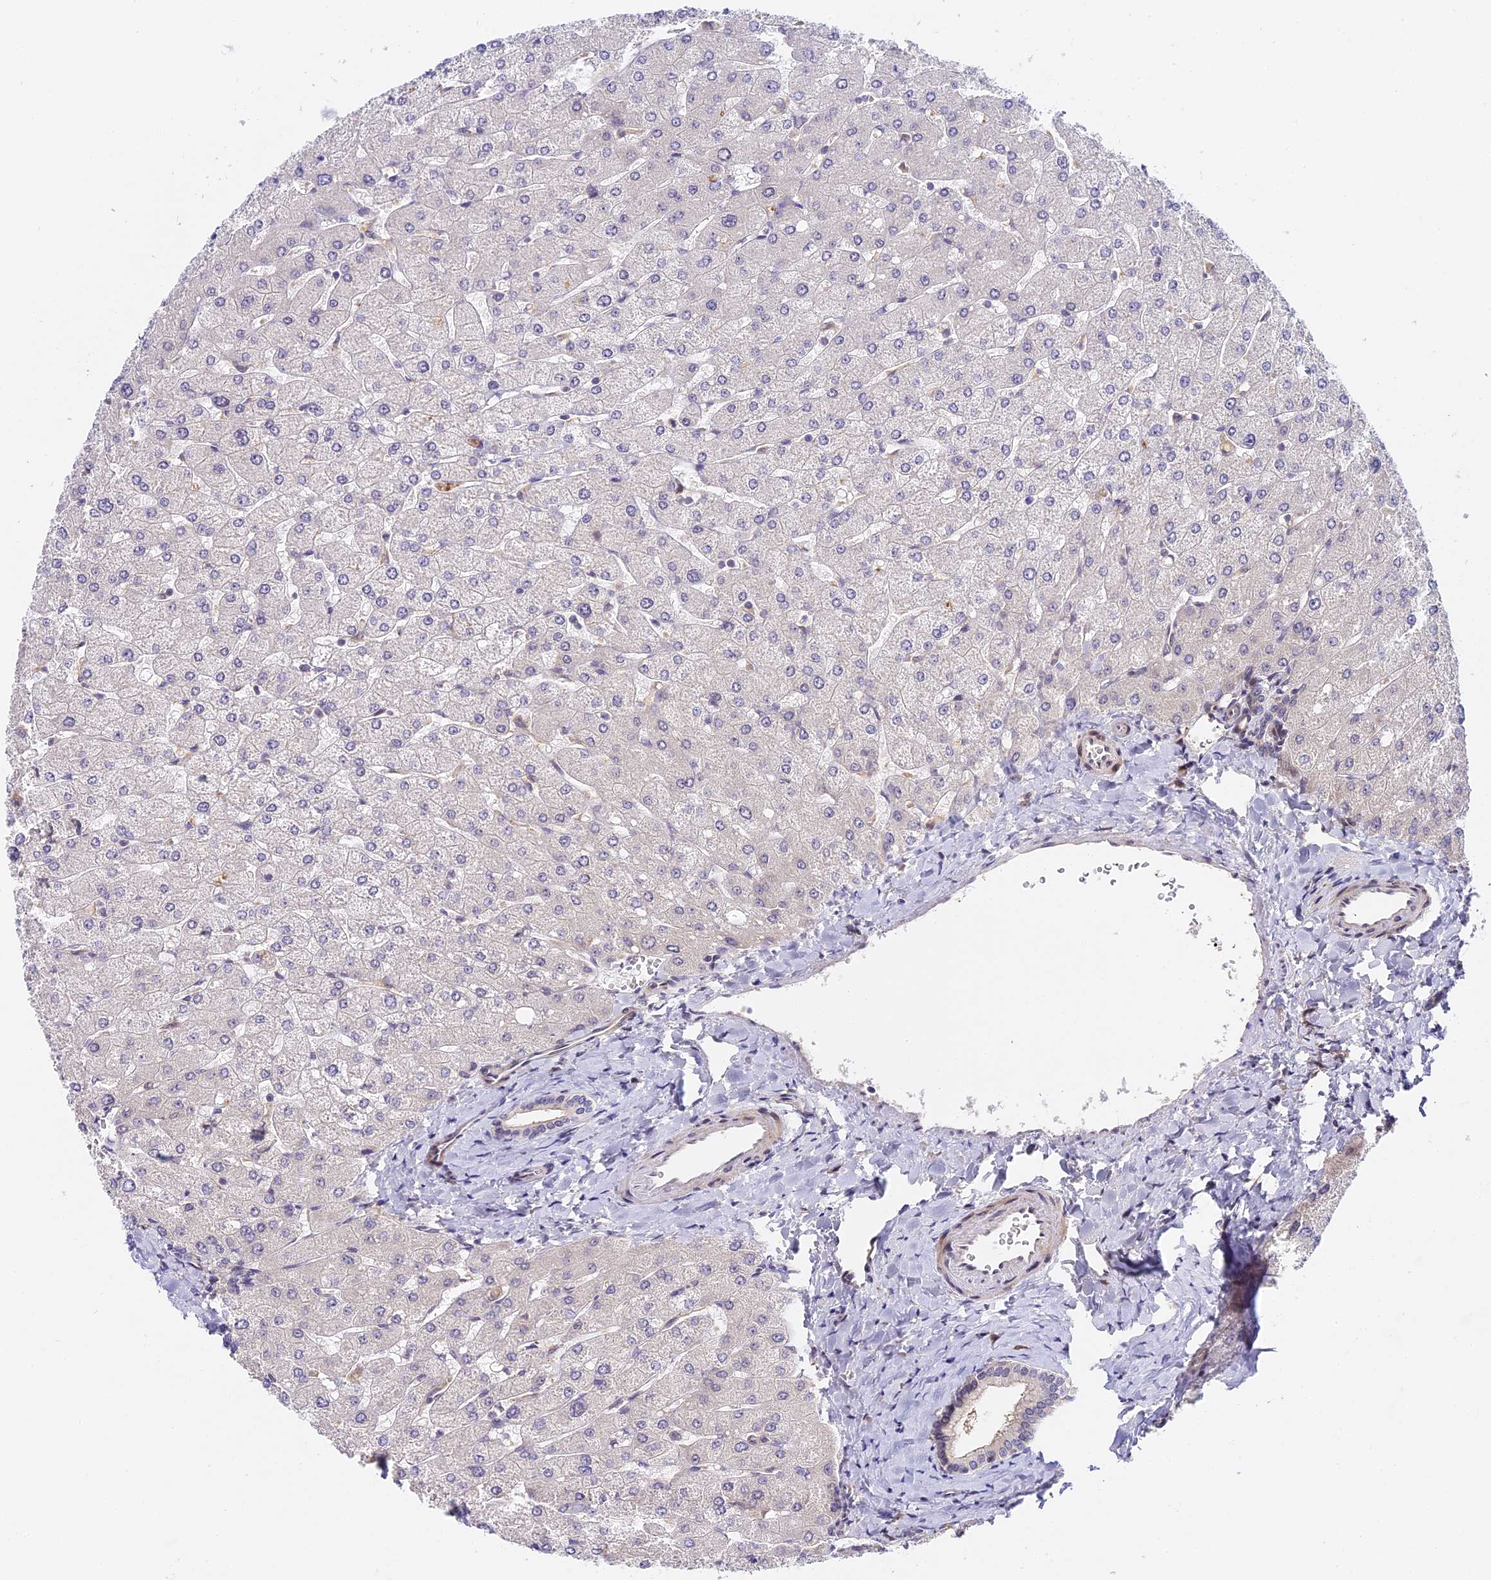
{"staining": {"intensity": "negative", "quantity": "none", "location": "none"}, "tissue": "liver", "cell_type": "Cholangiocytes", "image_type": "normal", "snomed": [{"axis": "morphology", "description": "Normal tissue, NOS"}, {"axis": "topography", "description": "Liver"}], "caption": "The micrograph demonstrates no significant staining in cholangiocytes of liver. (Stains: DAB immunohistochemistry with hematoxylin counter stain, Microscopy: brightfield microscopy at high magnification).", "gene": "IMPACT", "patient": {"sex": "male", "age": 55}}